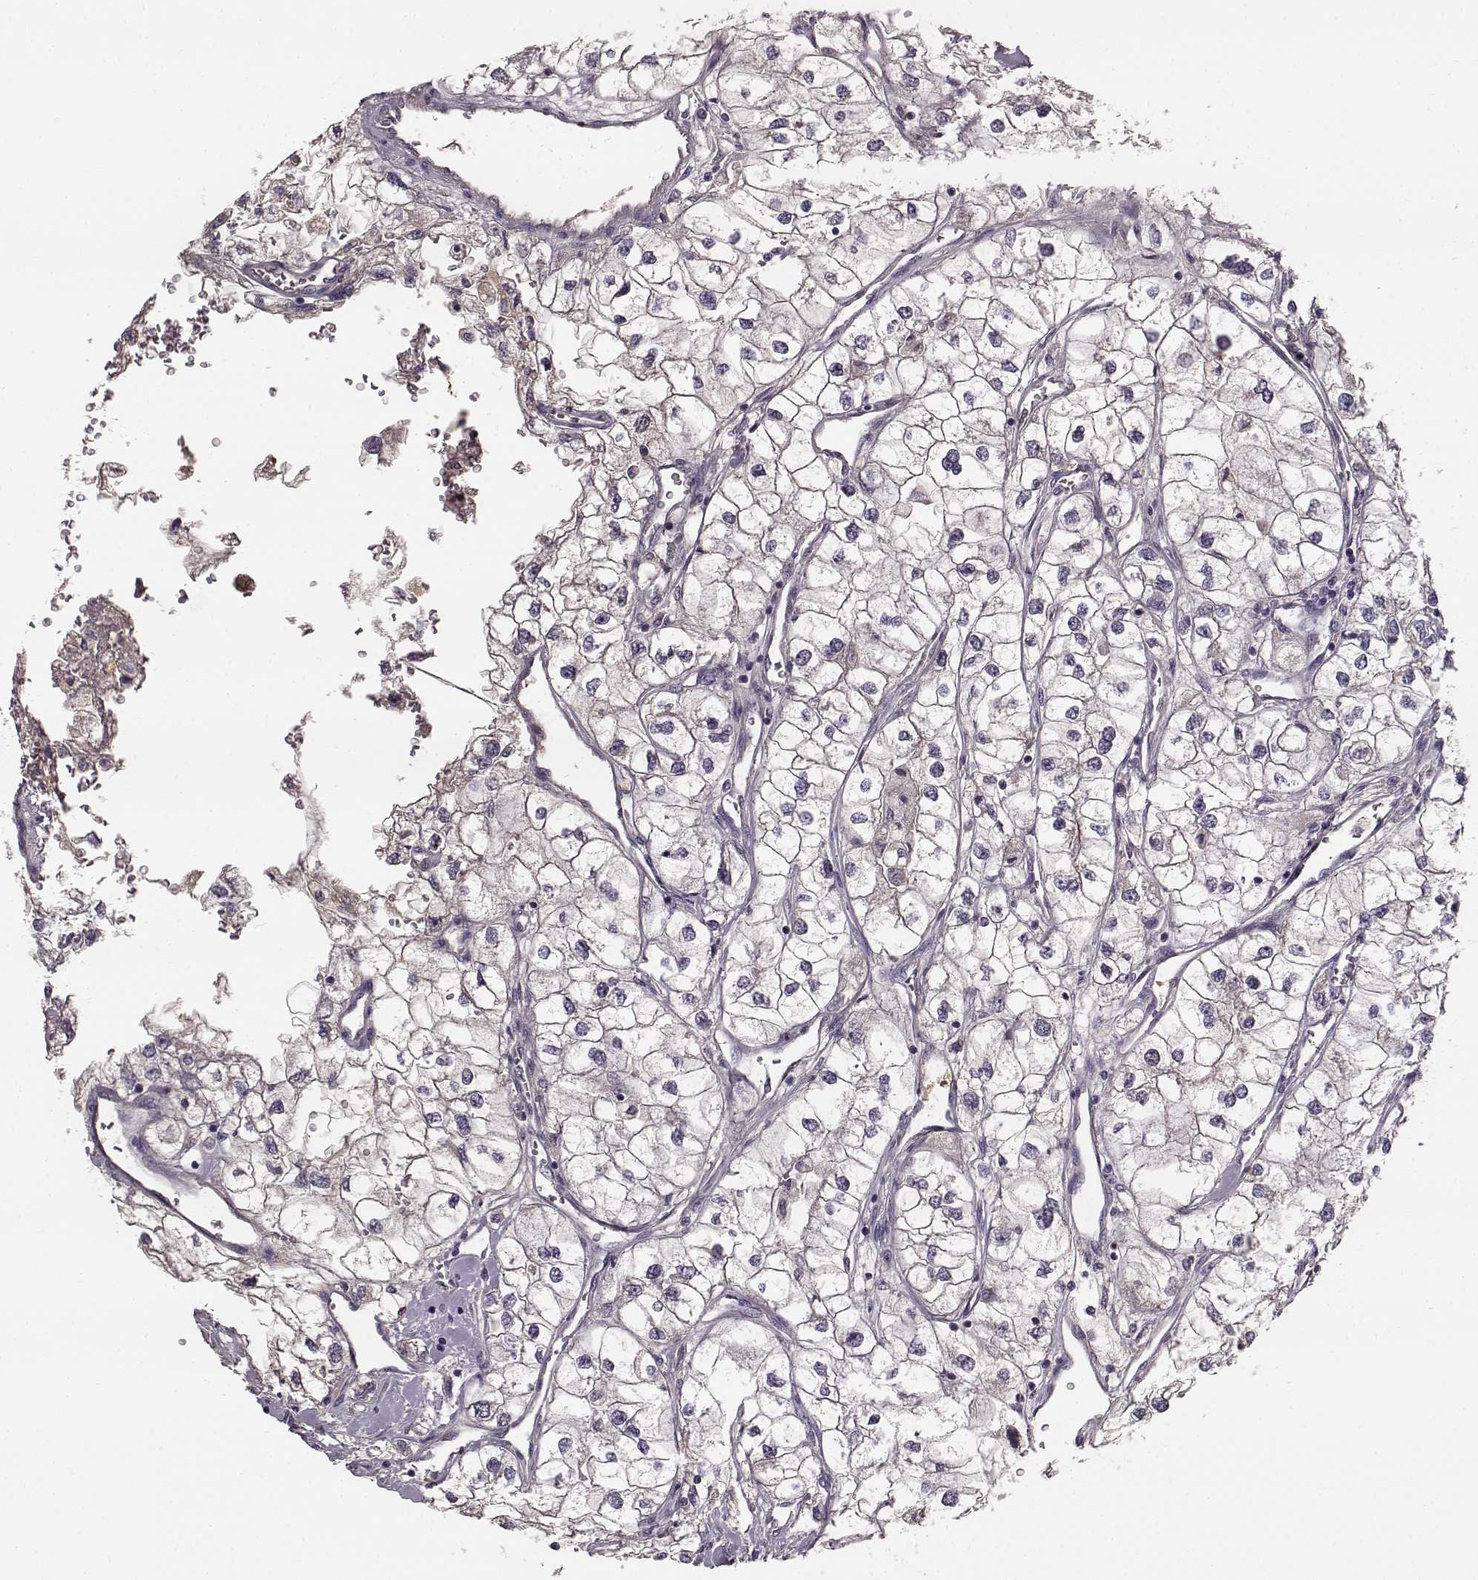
{"staining": {"intensity": "negative", "quantity": "none", "location": "none"}, "tissue": "renal cancer", "cell_type": "Tumor cells", "image_type": "cancer", "snomed": [{"axis": "morphology", "description": "Adenocarcinoma, NOS"}, {"axis": "topography", "description": "Kidney"}], "caption": "Adenocarcinoma (renal) stained for a protein using immunohistochemistry displays no positivity tumor cells.", "gene": "YJEFN3", "patient": {"sex": "male", "age": 59}}